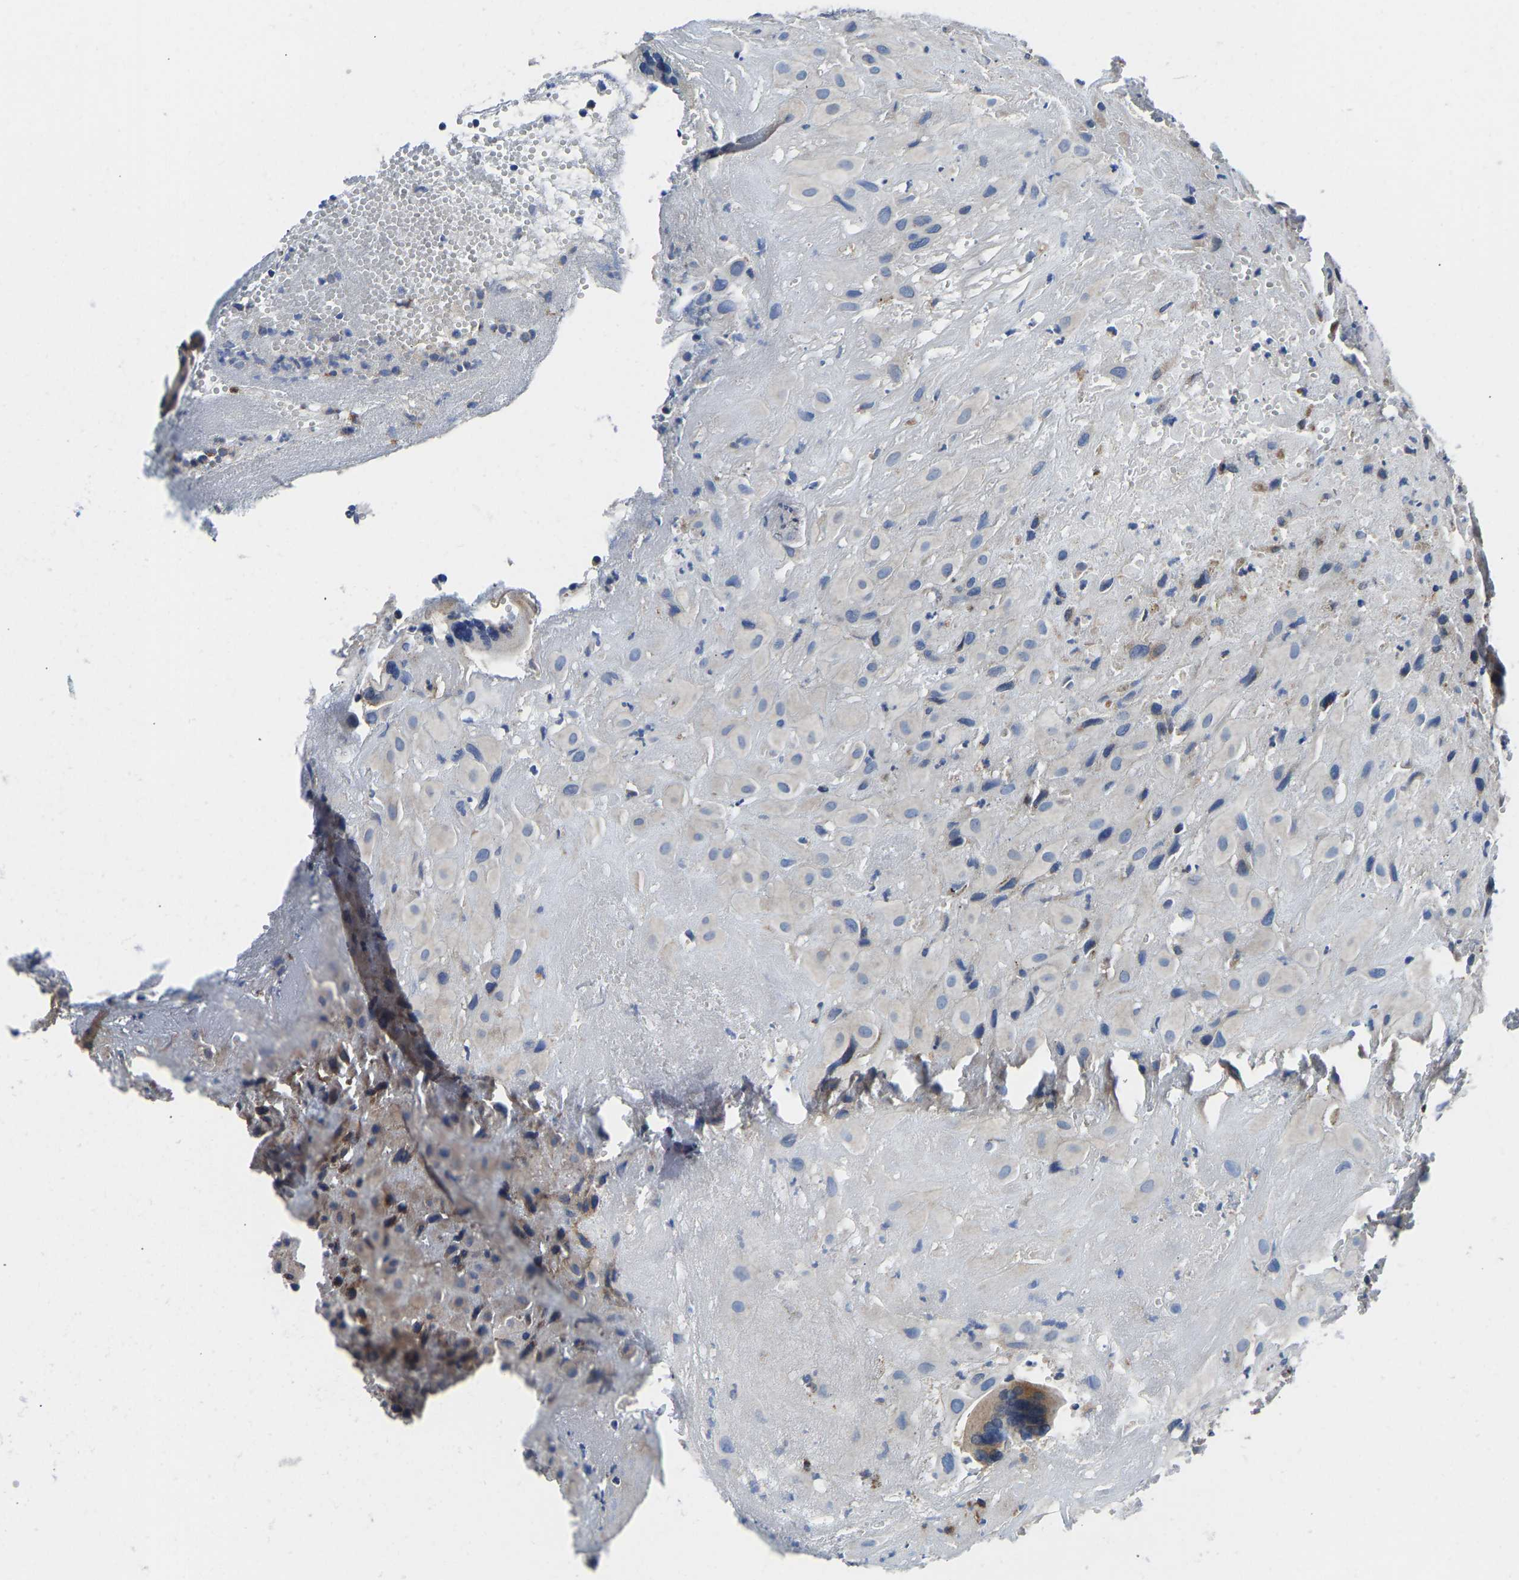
{"staining": {"intensity": "negative", "quantity": "none", "location": "none"}, "tissue": "placenta", "cell_type": "Decidual cells", "image_type": "normal", "snomed": [{"axis": "morphology", "description": "Normal tissue, NOS"}, {"axis": "topography", "description": "Placenta"}], "caption": "High power microscopy photomicrograph of an IHC photomicrograph of normal placenta, revealing no significant staining in decidual cells. Nuclei are stained in blue.", "gene": "ATP6V1E1", "patient": {"sex": "female", "age": 18}}